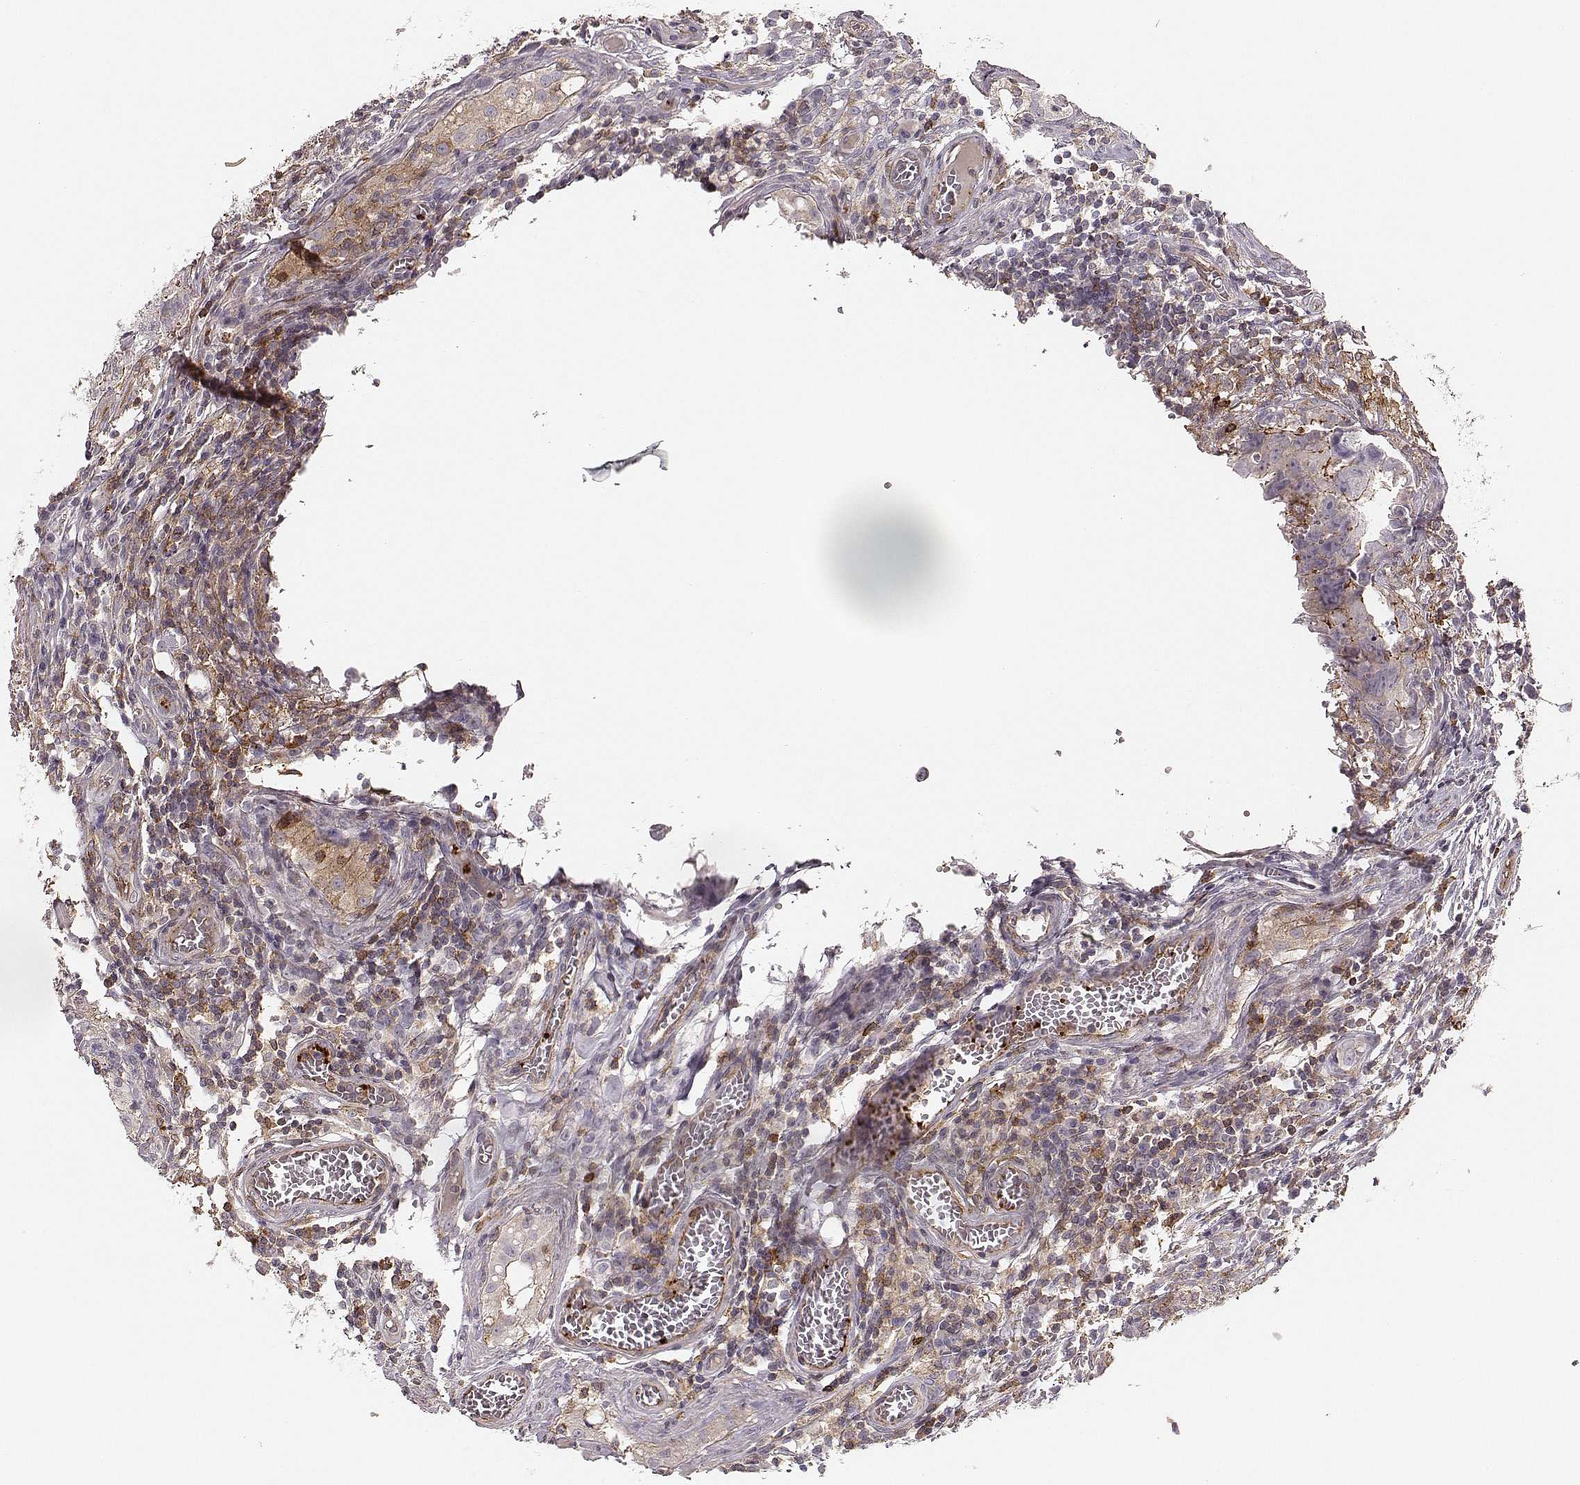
{"staining": {"intensity": "moderate", "quantity": "<25%", "location": "cytoplasmic/membranous"}, "tissue": "testis cancer", "cell_type": "Tumor cells", "image_type": "cancer", "snomed": [{"axis": "morphology", "description": "Carcinoma, Embryonal, NOS"}, {"axis": "topography", "description": "Testis"}], "caption": "Protein analysis of embryonal carcinoma (testis) tissue reveals moderate cytoplasmic/membranous positivity in about <25% of tumor cells. Immunohistochemistry stains the protein in brown and the nuclei are stained blue.", "gene": "ZYX", "patient": {"sex": "male", "age": 36}}